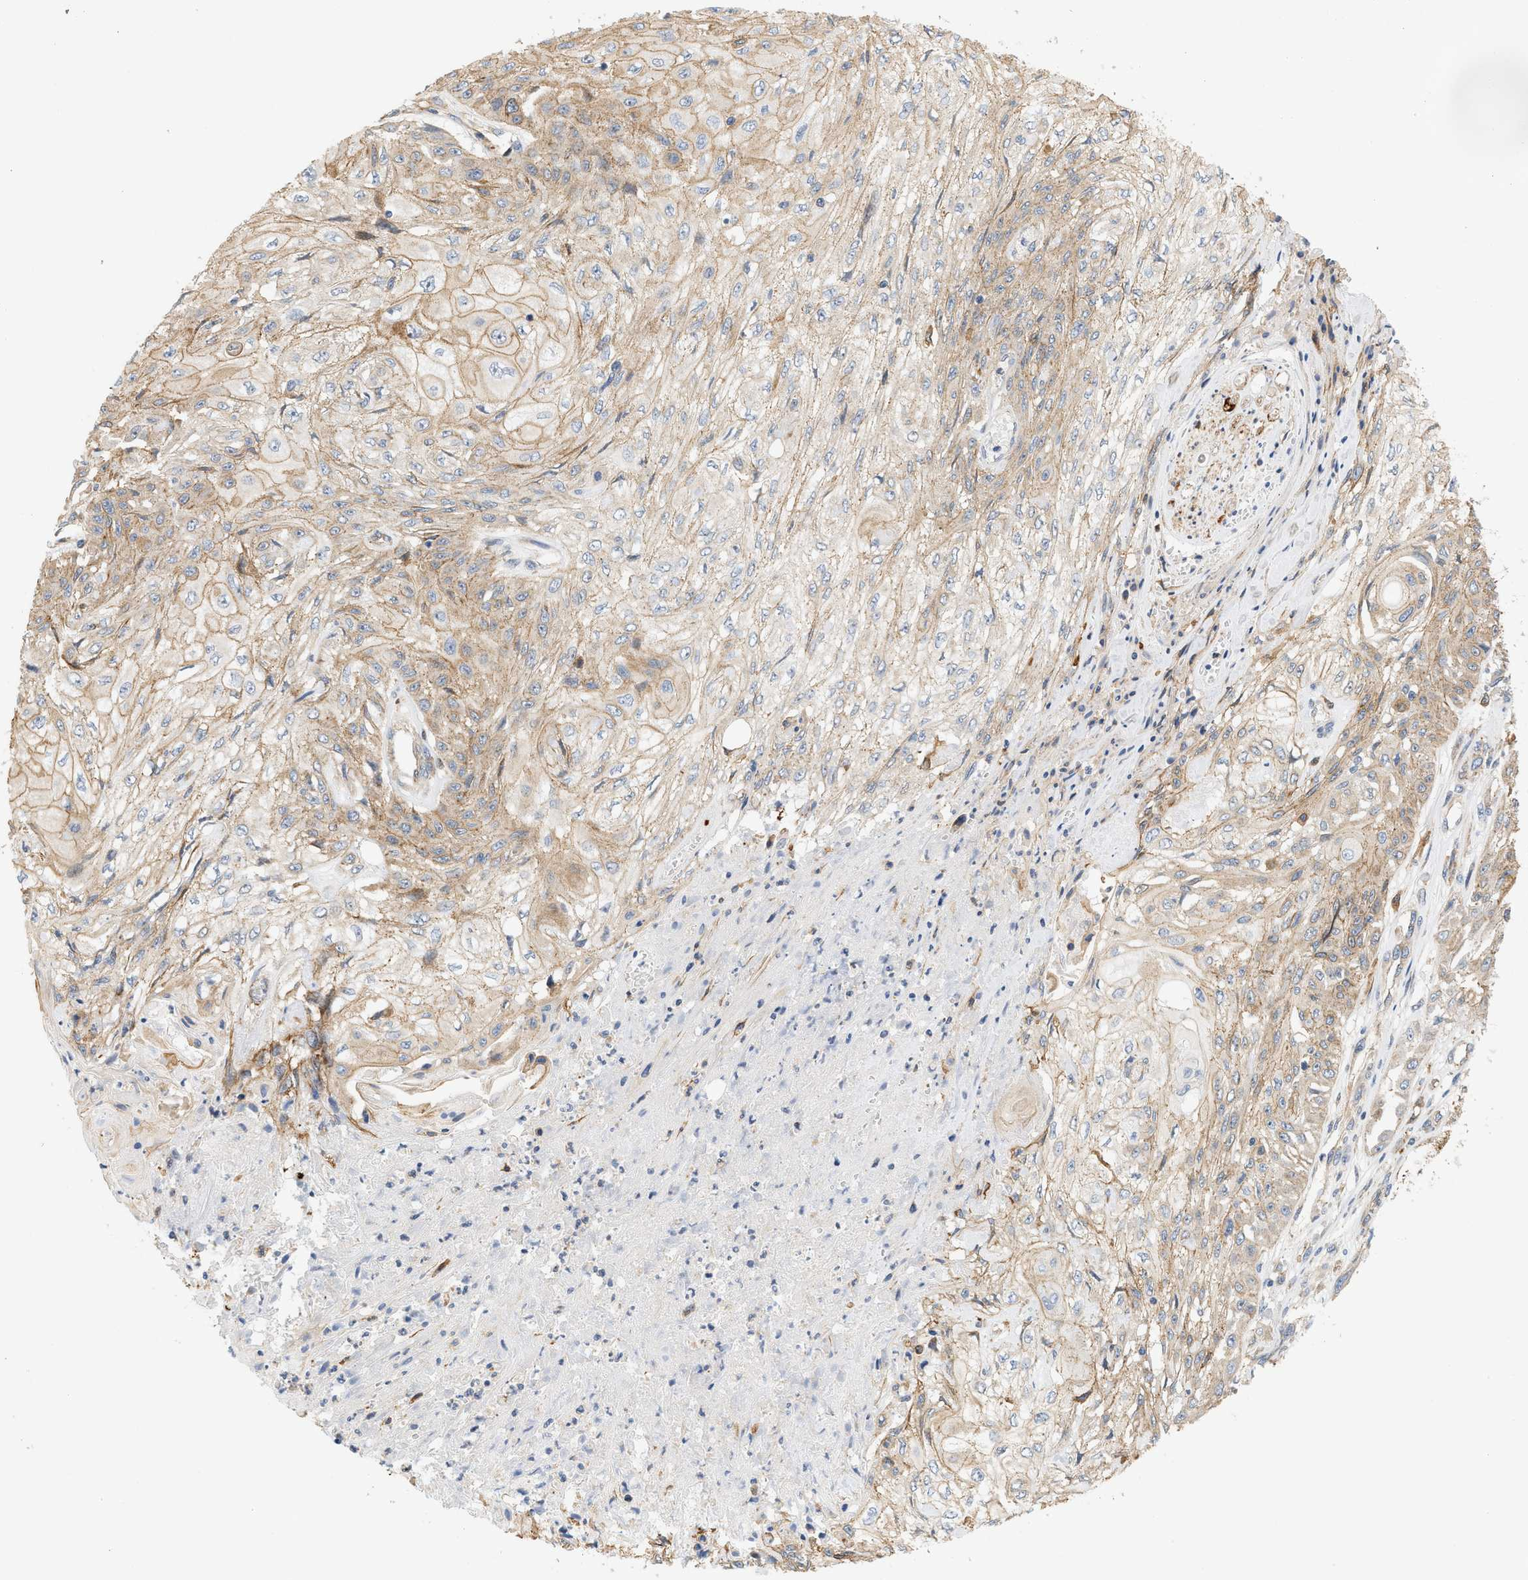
{"staining": {"intensity": "weak", "quantity": ">75%", "location": "cytoplasmic/membranous"}, "tissue": "skin cancer", "cell_type": "Tumor cells", "image_type": "cancer", "snomed": [{"axis": "morphology", "description": "Squamous cell carcinoma, NOS"}, {"axis": "morphology", "description": "Squamous cell carcinoma, metastatic, NOS"}, {"axis": "topography", "description": "Skin"}, {"axis": "topography", "description": "Lymph node"}], "caption": "Skin cancer stained for a protein (brown) exhibits weak cytoplasmic/membranous positive staining in approximately >75% of tumor cells.", "gene": "CTXN1", "patient": {"sex": "male", "age": 75}}